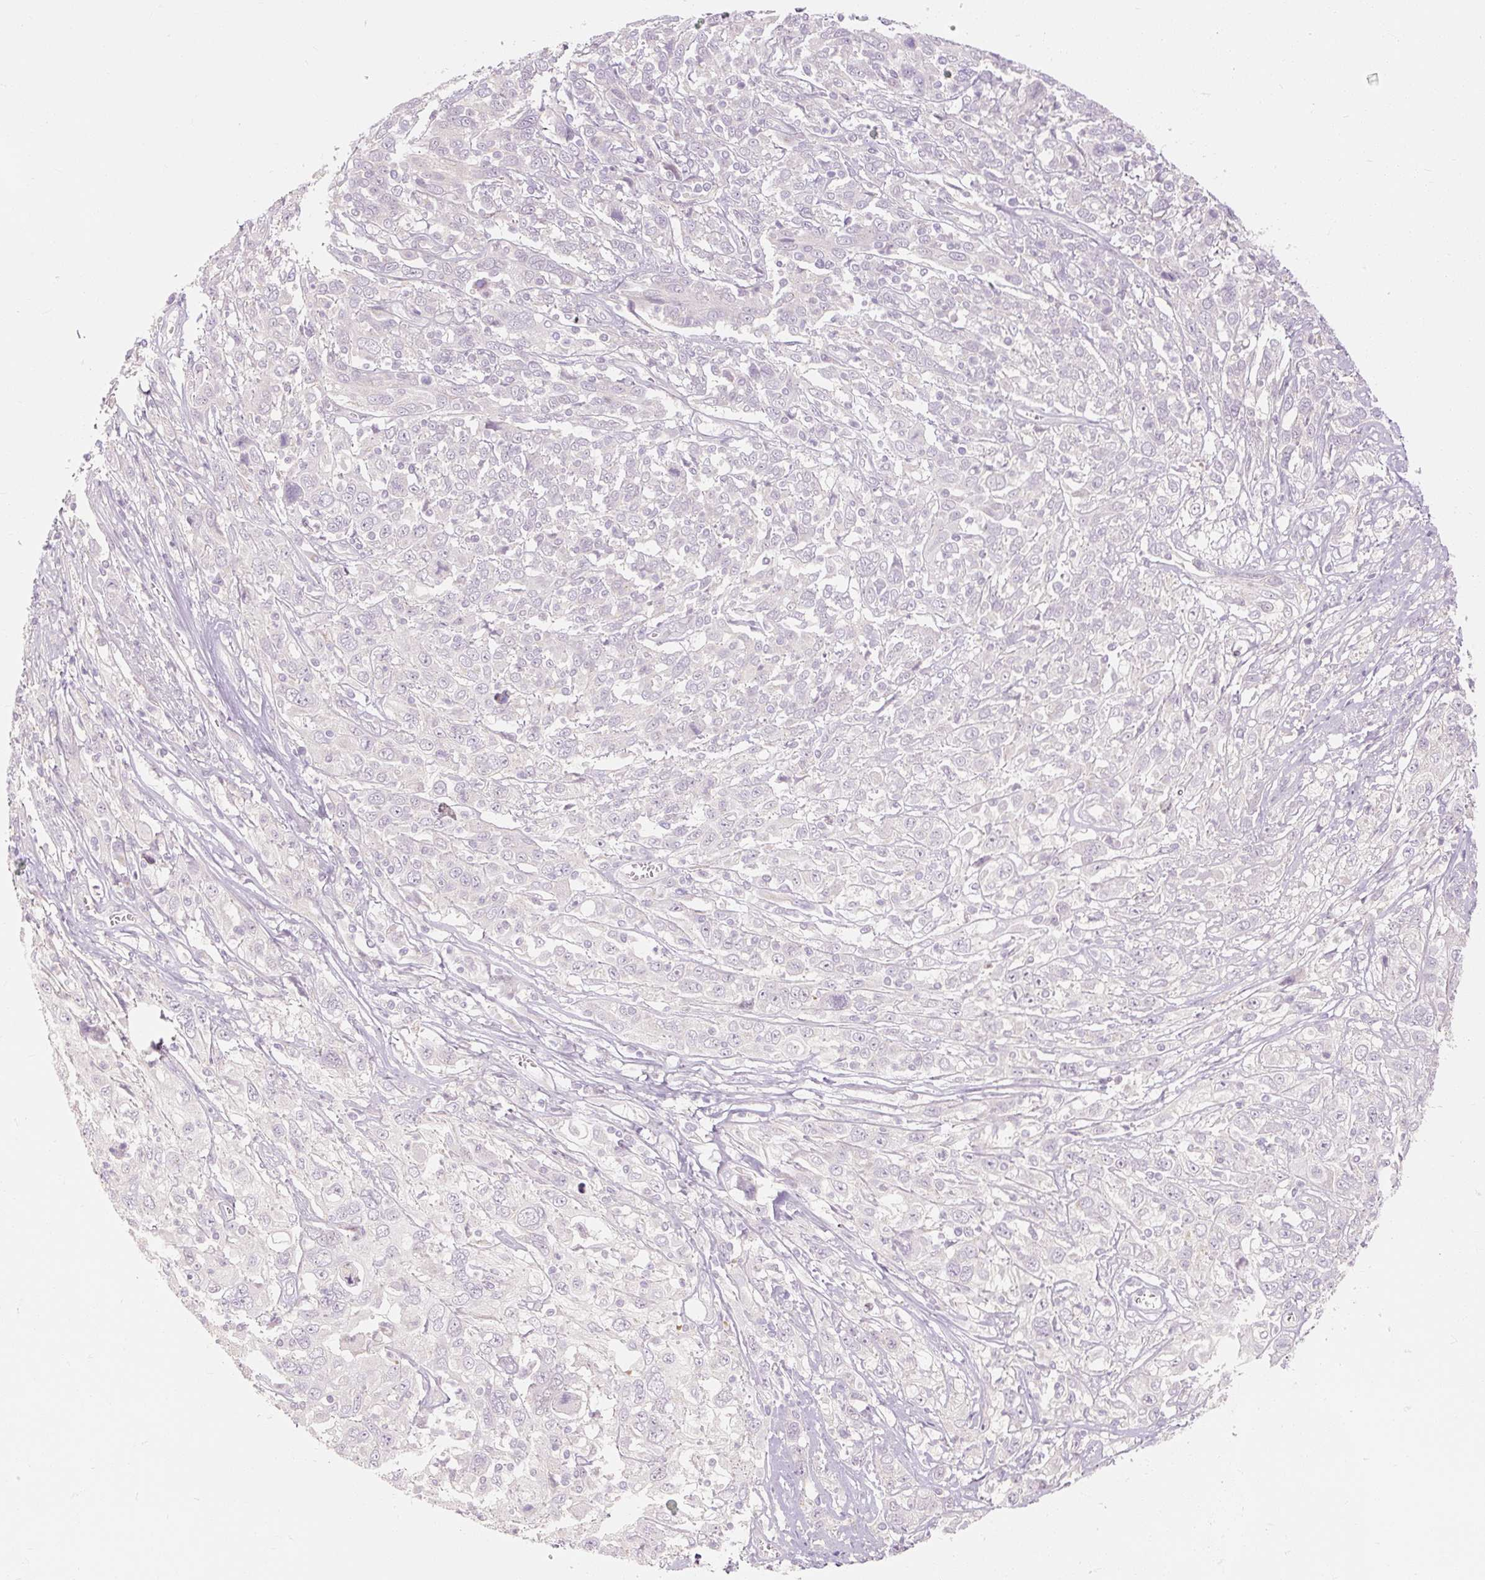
{"staining": {"intensity": "negative", "quantity": "none", "location": "none"}, "tissue": "cervical cancer", "cell_type": "Tumor cells", "image_type": "cancer", "snomed": [{"axis": "morphology", "description": "Squamous cell carcinoma, NOS"}, {"axis": "topography", "description": "Cervix"}], "caption": "Immunohistochemistry of squamous cell carcinoma (cervical) reveals no expression in tumor cells. The staining was performed using DAB to visualize the protein expression in brown, while the nuclei were stained in blue with hematoxylin (Magnification: 20x).", "gene": "CAPN3", "patient": {"sex": "female", "age": 46}}